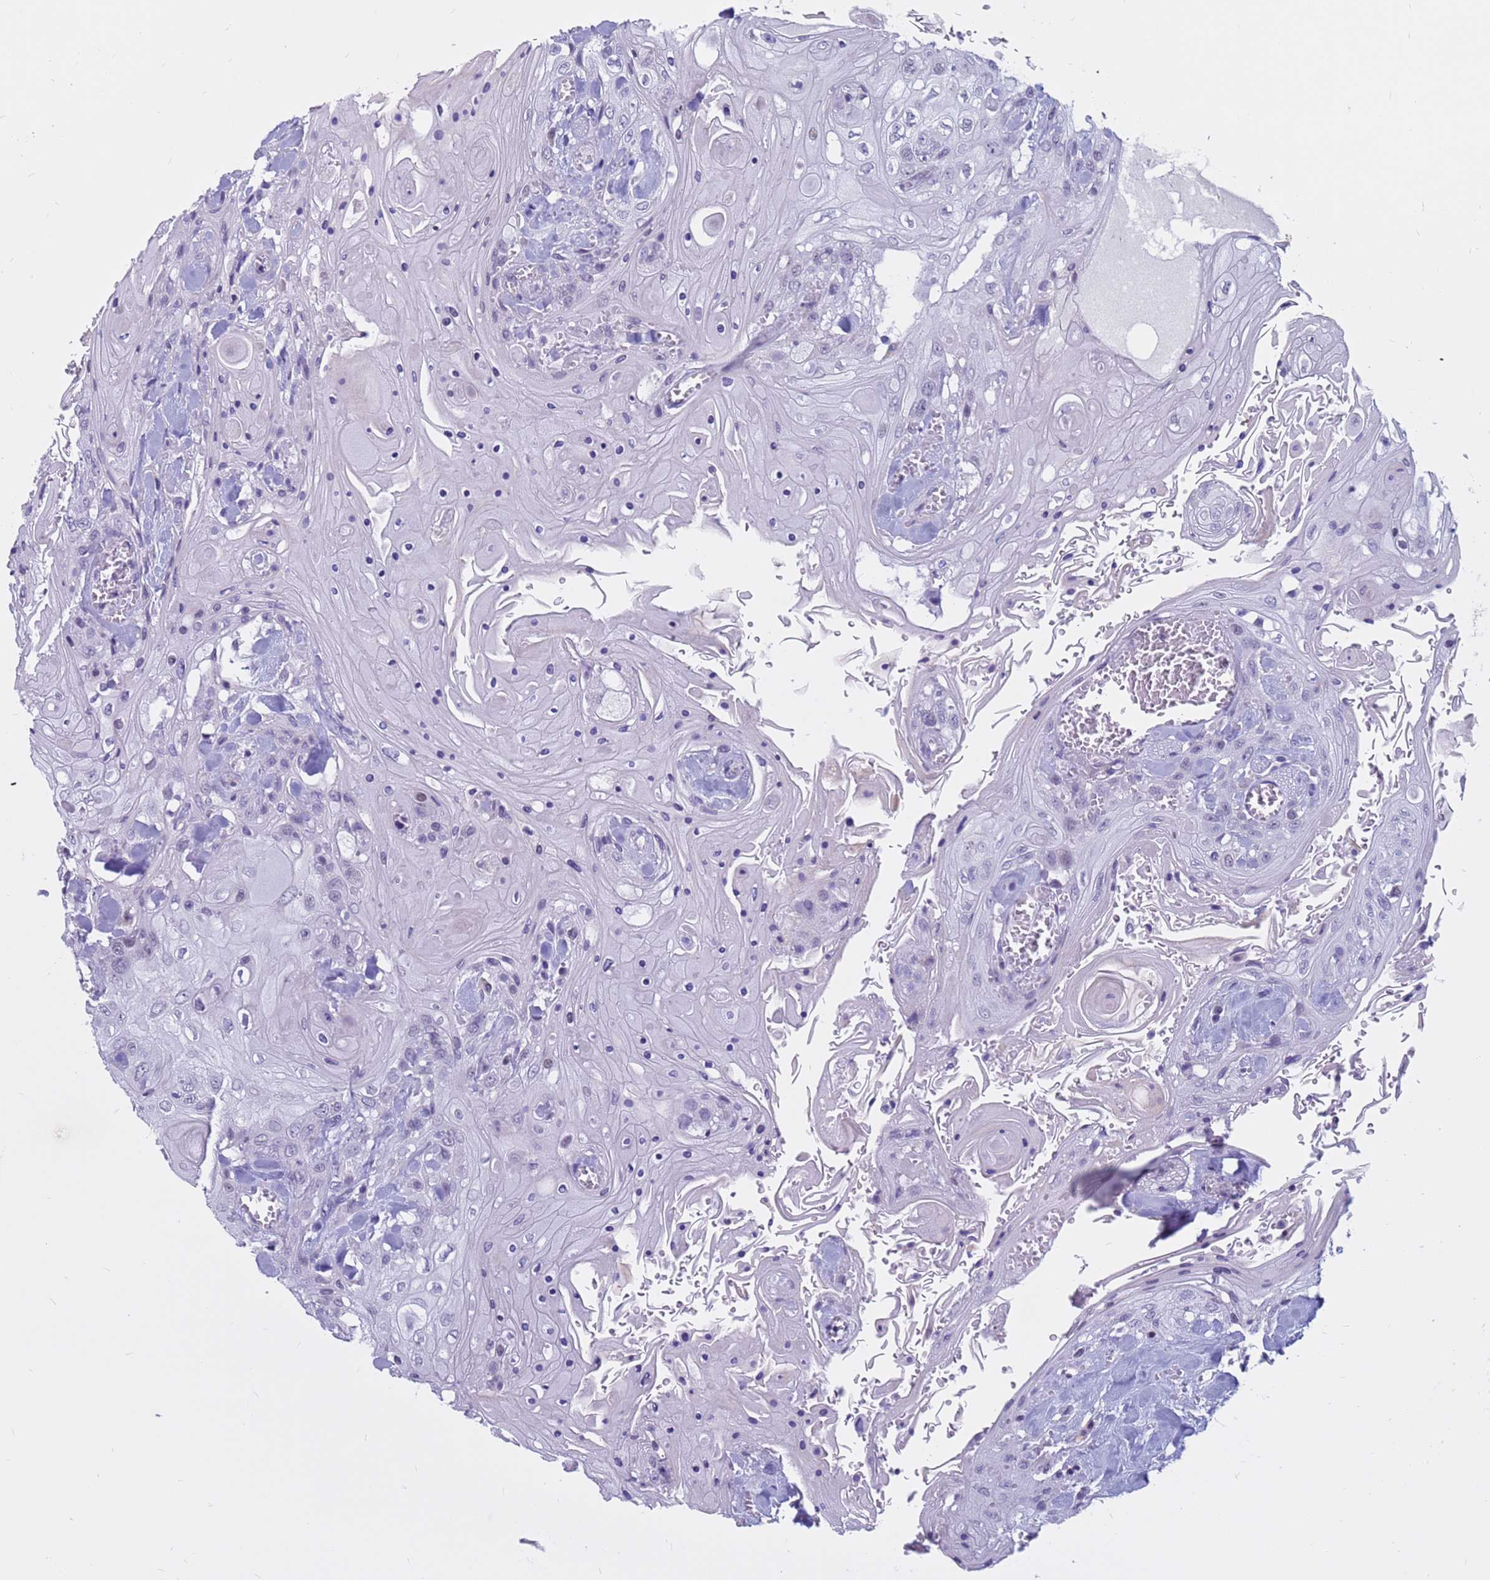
{"staining": {"intensity": "negative", "quantity": "none", "location": "none"}, "tissue": "head and neck cancer", "cell_type": "Tumor cells", "image_type": "cancer", "snomed": [{"axis": "morphology", "description": "Squamous cell carcinoma, NOS"}, {"axis": "topography", "description": "Head-Neck"}], "caption": "IHC photomicrograph of human squamous cell carcinoma (head and neck) stained for a protein (brown), which reveals no expression in tumor cells.", "gene": "CDK2AP2", "patient": {"sex": "female", "age": 43}}